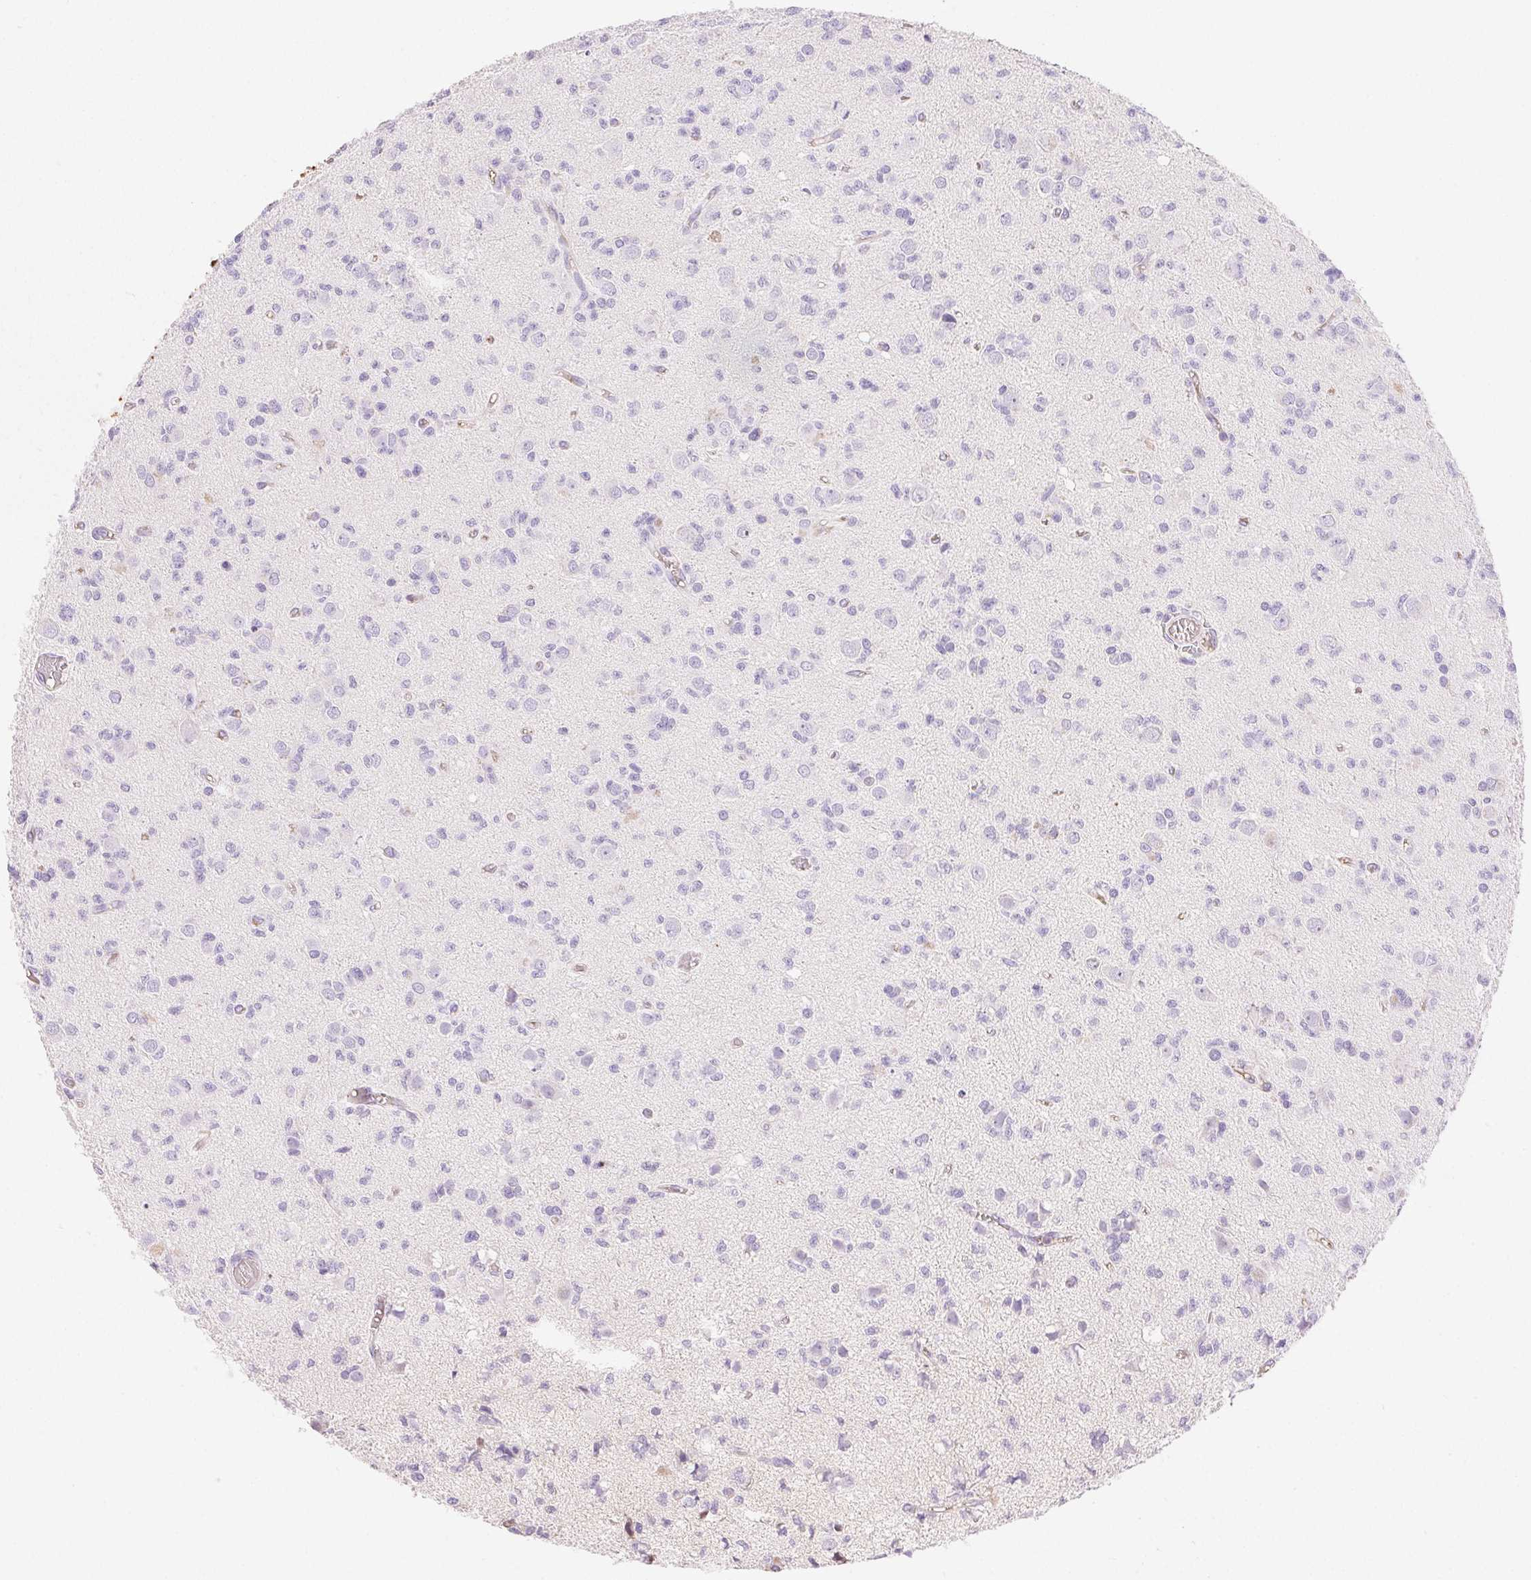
{"staining": {"intensity": "negative", "quantity": "none", "location": "none"}, "tissue": "glioma", "cell_type": "Tumor cells", "image_type": "cancer", "snomed": [{"axis": "morphology", "description": "Glioma, malignant, Low grade"}, {"axis": "topography", "description": "Brain"}], "caption": "This is a image of immunohistochemistry (IHC) staining of malignant glioma (low-grade), which shows no expression in tumor cells.", "gene": "FGA", "patient": {"sex": "male", "age": 64}}